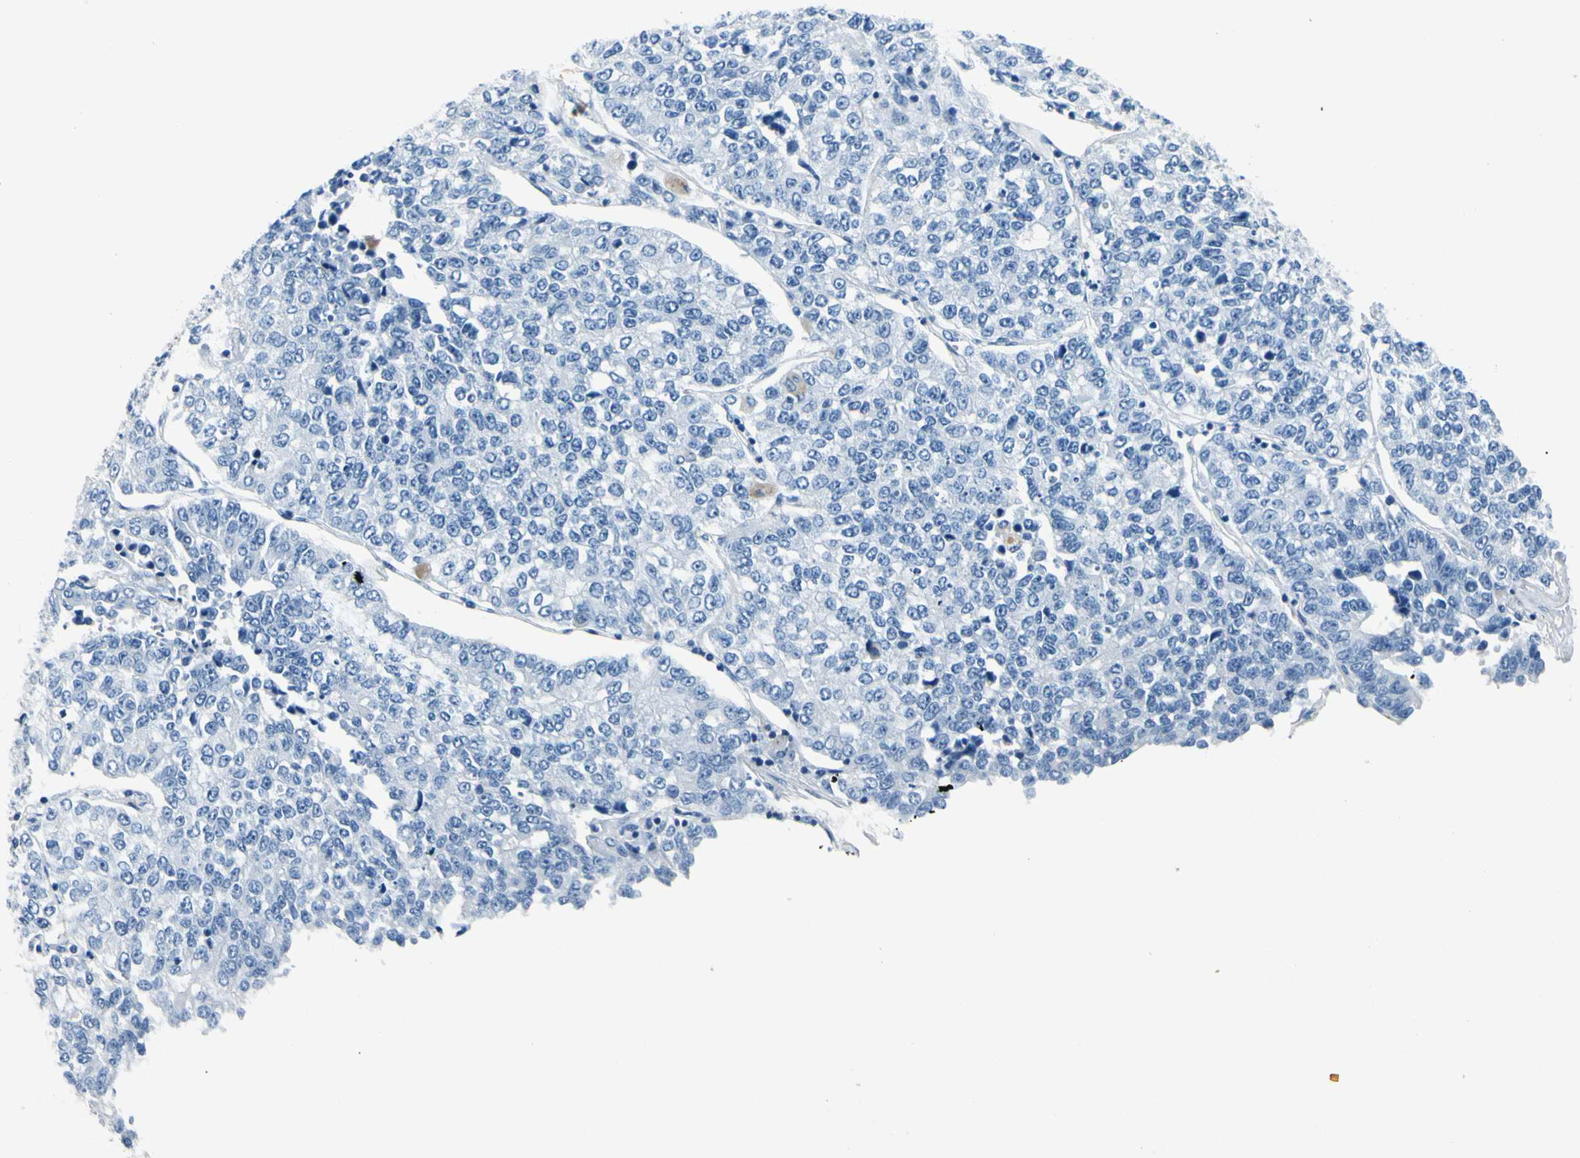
{"staining": {"intensity": "negative", "quantity": "none", "location": "none"}, "tissue": "lung cancer", "cell_type": "Tumor cells", "image_type": "cancer", "snomed": [{"axis": "morphology", "description": "Adenocarcinoma, NOS"}, {"axis": "topography", "description": "Lung"}], "caption": "The histopathology image reveals no significant staining in tumor cells of adenocarcinoma (lung). (Immunohistochemistry (ihc), brightfield microscopy, high magnification).", "gene": "CDH15", "patient": {"sex": "male", "age": 49}}